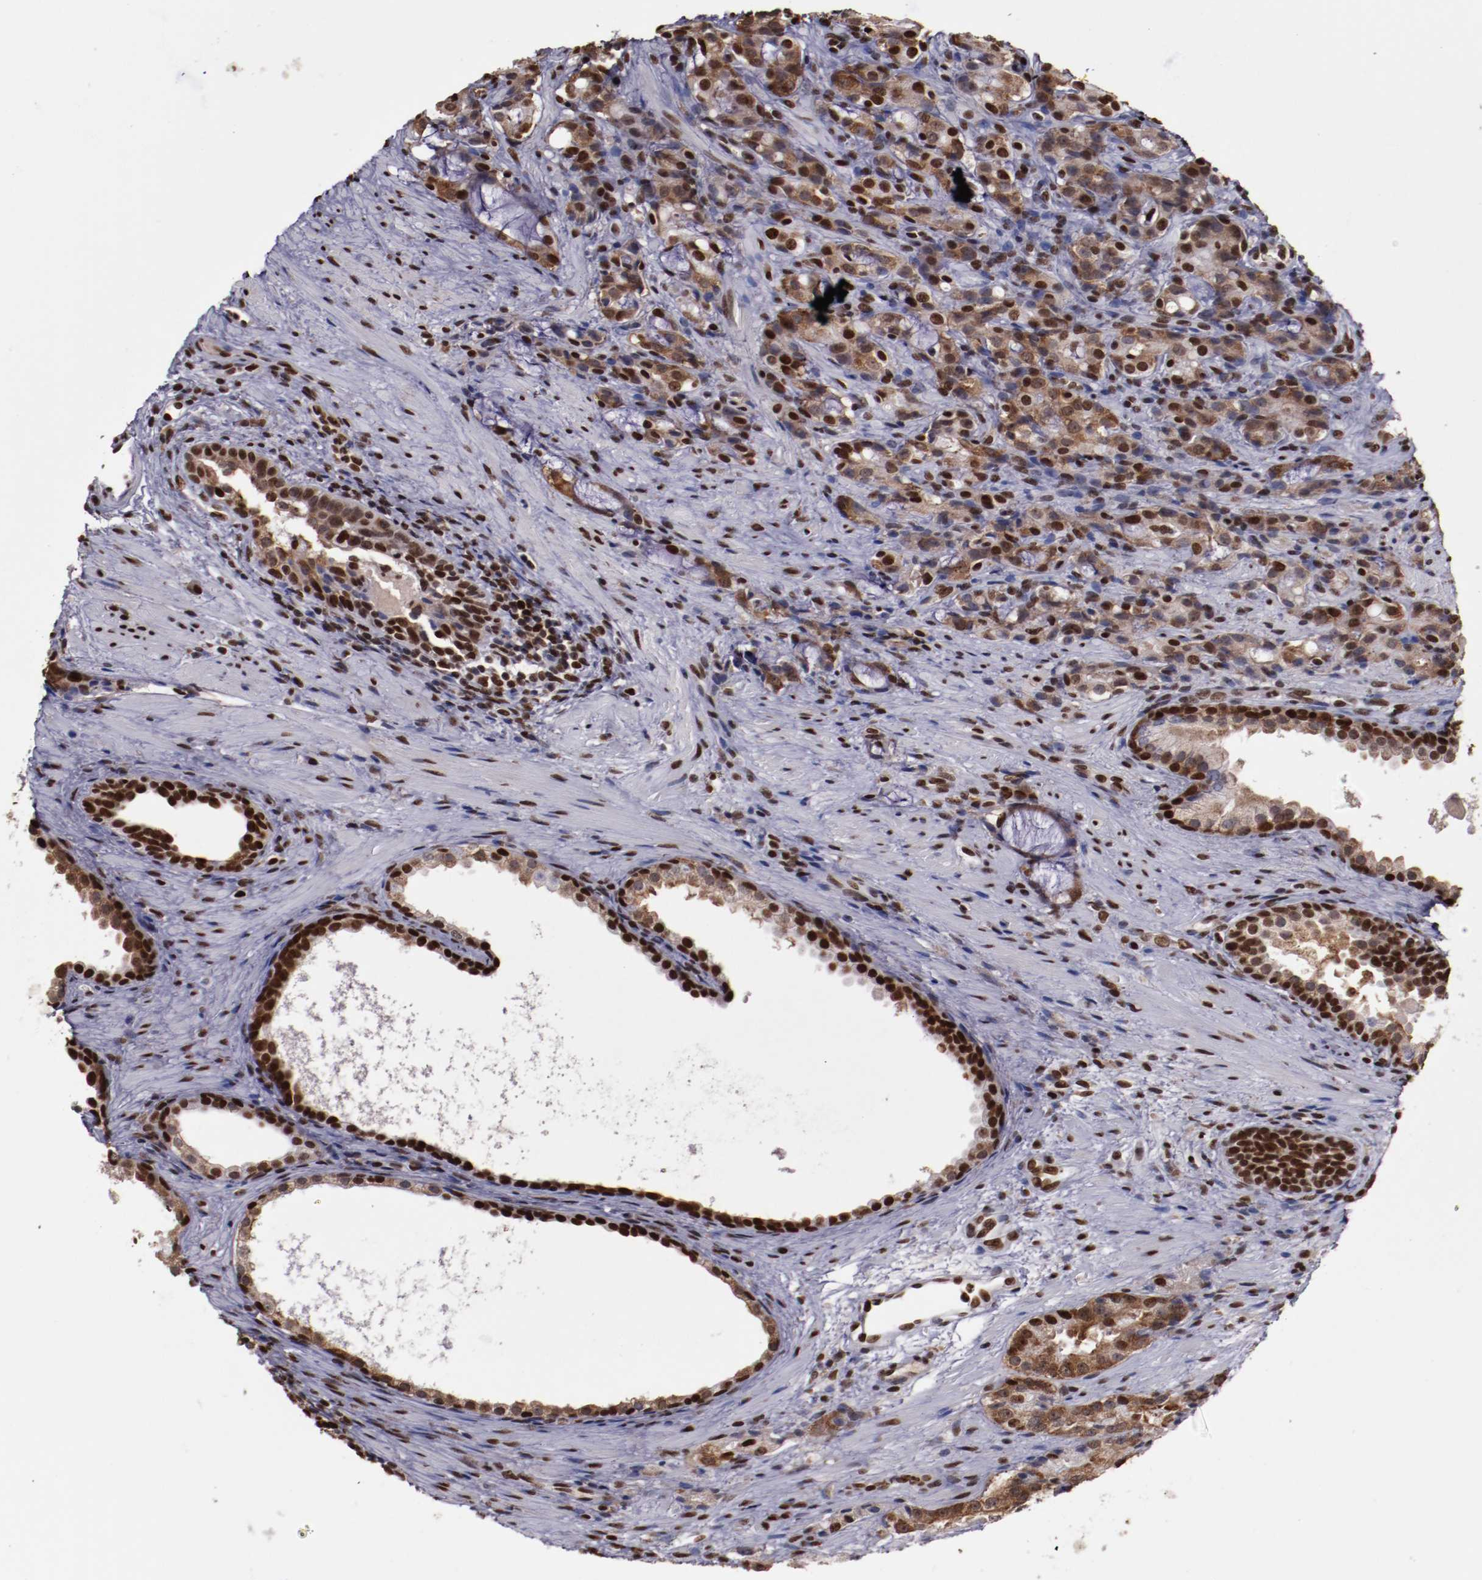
{"staining": {"intensity": "moderate", "quantity": ">75%", "location": "cytoplasmic/membranous,nuclear"}, "tissue": "prostate cancer", "cell_type": "Tumor cells", "image_type": "cancer", "snomed": [{"axis": "morphology", "description": "Adenocarcinoma, High grade"}, {"axis": "topography", "description": "Prostate"}], "caption": "This photomicrograph reveals prostate cancer (adenocarcinoma (high-grade)) stained with immunohistochemistry to label a protein in brown. The cytoplasmic/membranous and nuclear of tumor cells show moderate positivity for the protein. Nuclei are counter-stained blue.", "gene": "APEX1", "patient": {"sex": "male", "age": 72}}